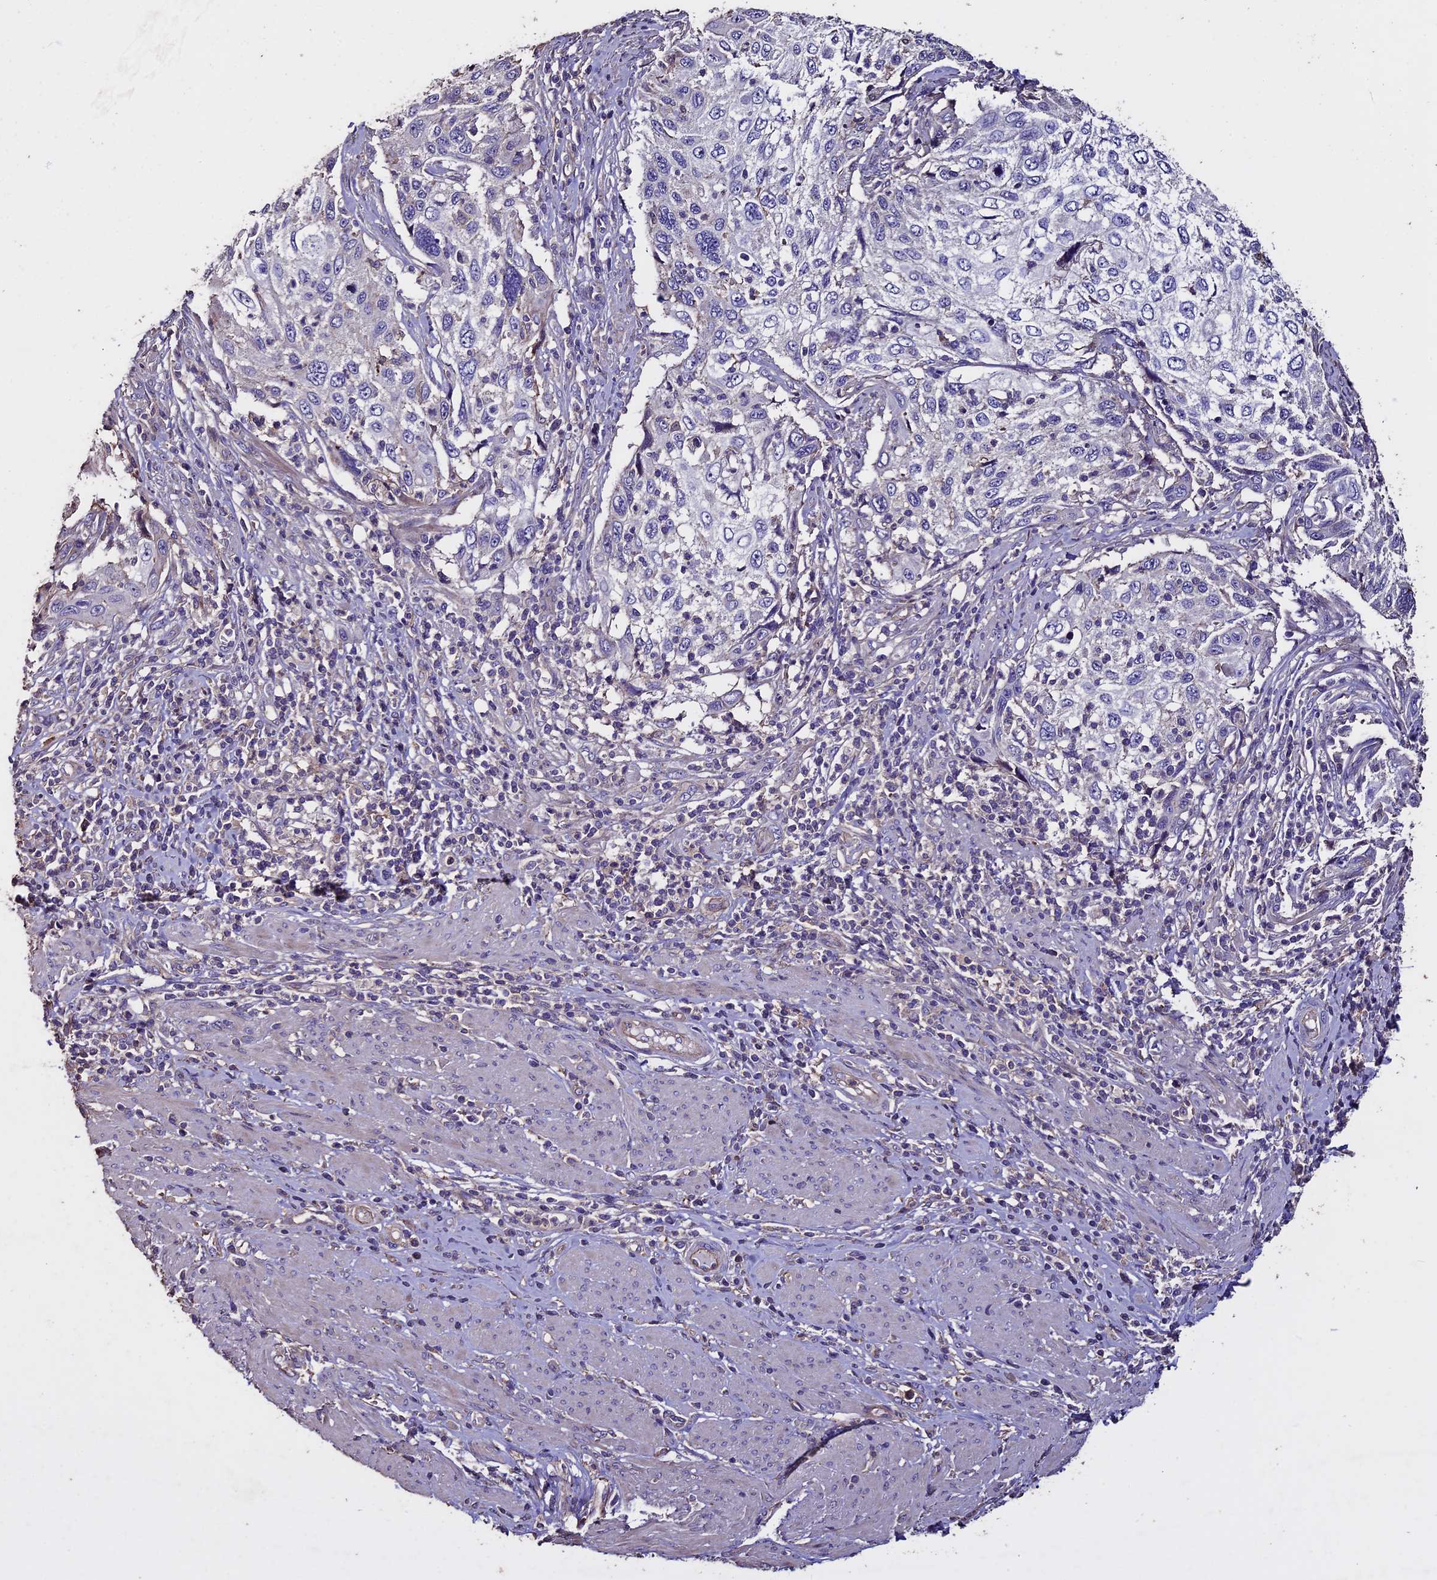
{"staining": {"intensity": "negative", "quantity": "none", "location": "none"}, "tissue": "cervical cancer", "cell_type": "Tumor cells", "image_type": "cancer", "snomed": [{"axis": "morphology", "description": "Squamous cell carcinoma, NOS"}, {"axis": "topography", "description": "Cervix"}], "caption": "This is an immunohistochemistry image of cervical cancer. There is no expression in tumor cells.", "gene": "USB1", "patient": {"sex": "female", "age": 70}}